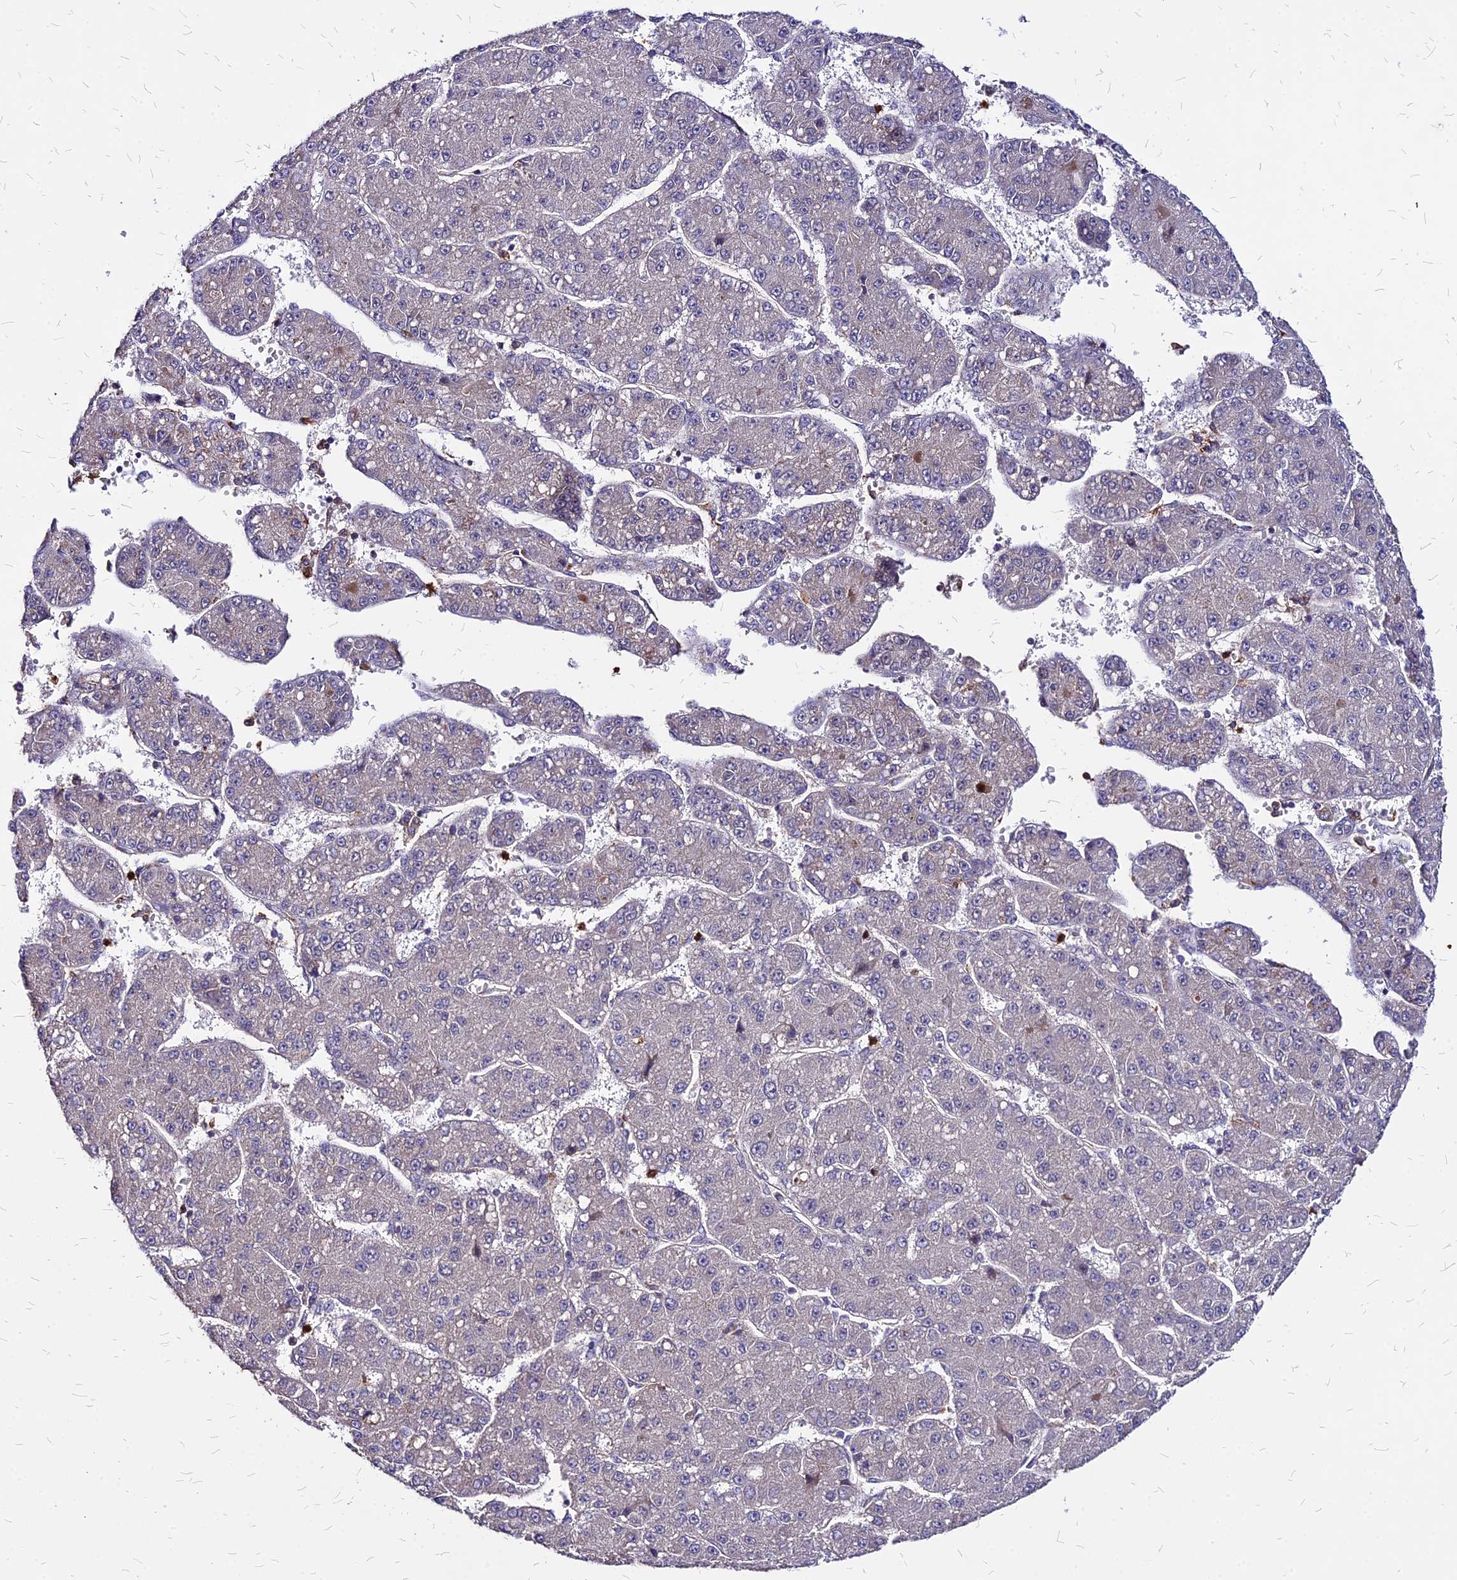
{"staining": {"intensity": "negative", "quantity": "none", "location": "none"}, "tissue": "liver cancer", "cell_type": "Tumor cells", "image_type": "cancer", "snomed": [{"axis": "morphology", "description": "Carcinoma, Hepatocellular, NOS"}, {"axis": "topography", "description": "Liver"}], "caption": "Liver cancer (hepatocellular carcinoma) was stained to show a protein in brown. There is no significant staining in tumor cells.", "gene": "APBA3", "patient": {"sex": "male", "age": 67}}